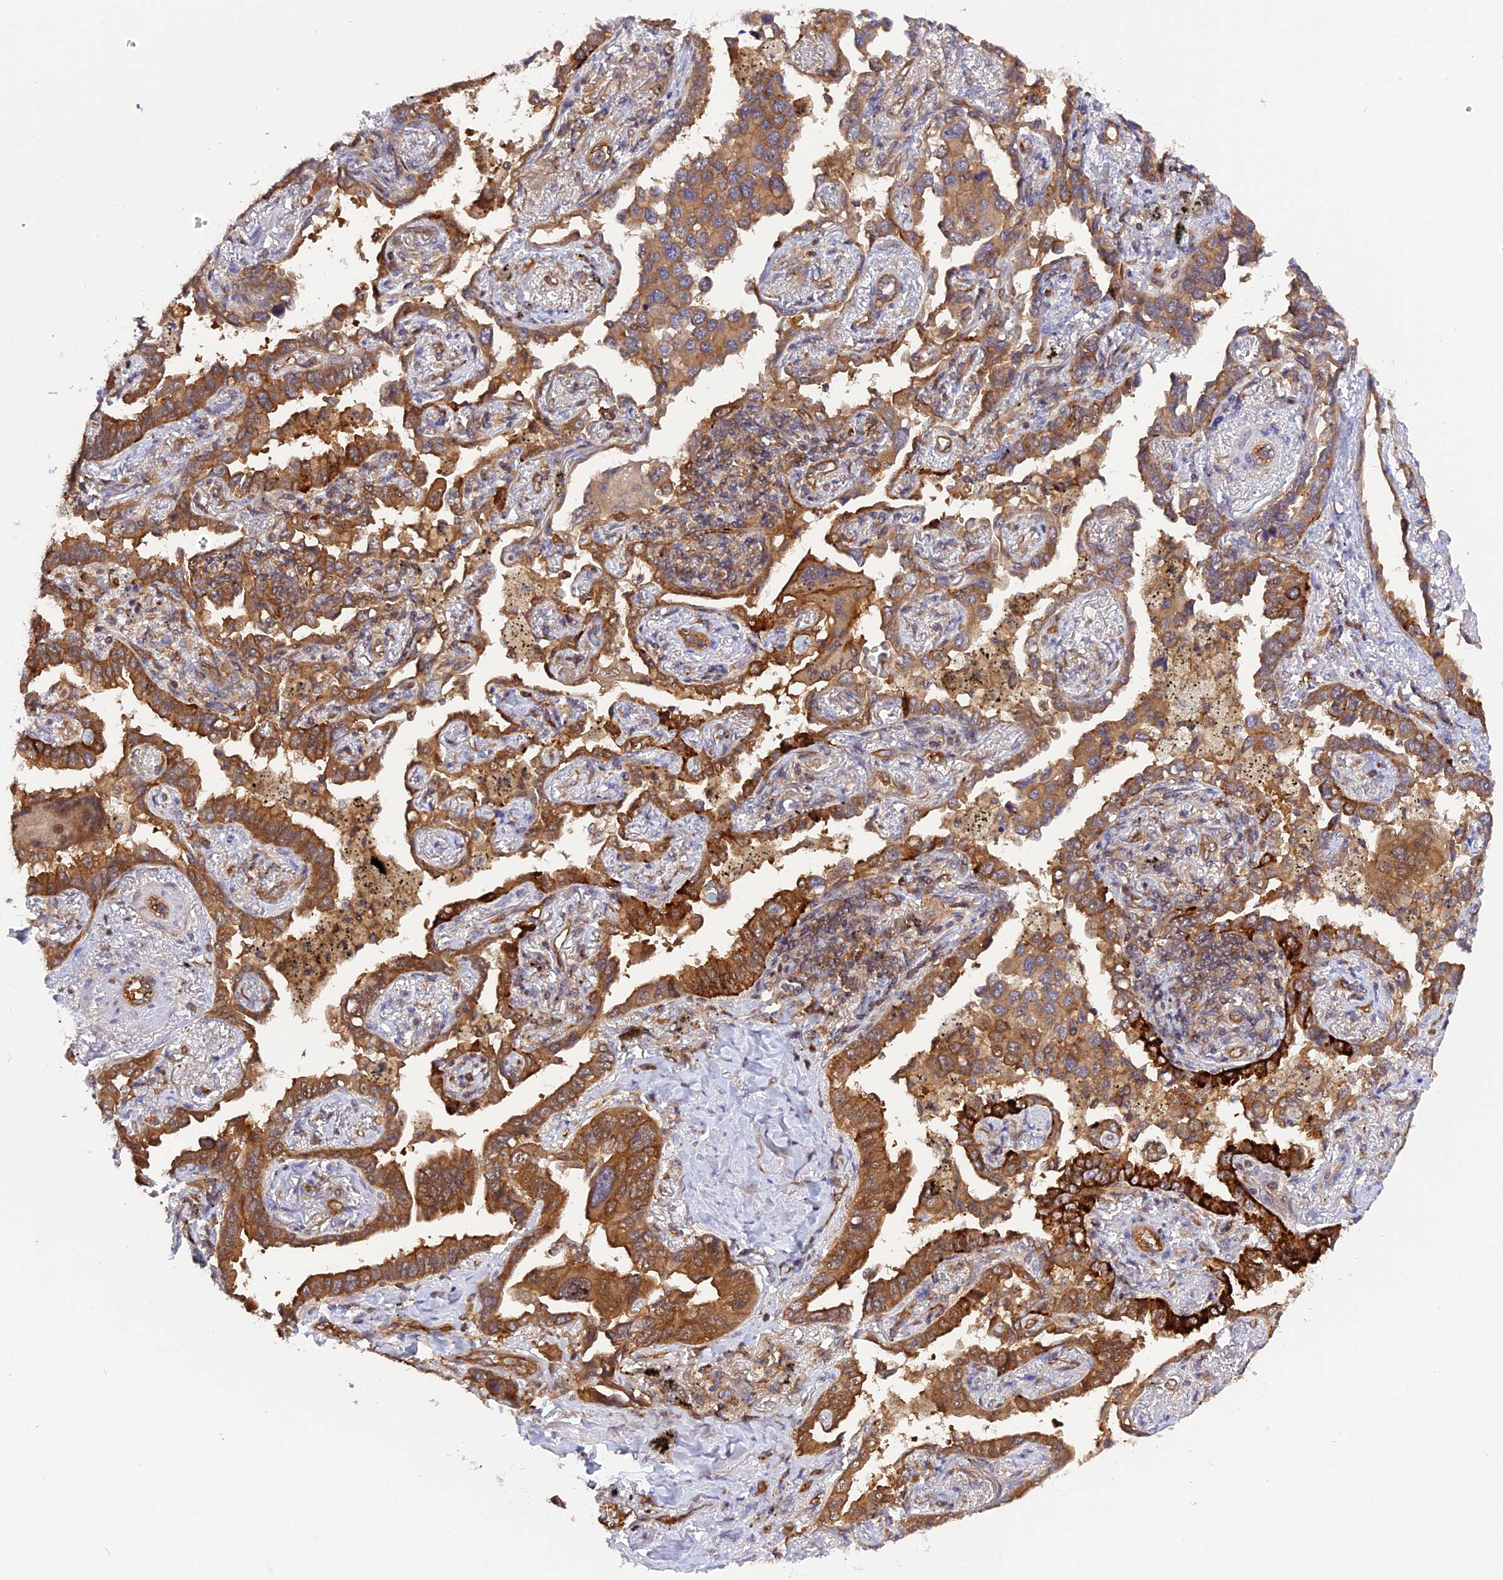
{"staining": {"intensity": "moderate", "quantity": ">75%", "location": "cytoplasmic/membranous"}, "tissue": "lung cancer", "cell_type": "Tumor cells", "image_type": "cancer", "snomed": [{"axis": "morphology", "description": "Adenocarcinoma, NOS"}, {"axis": "topography", "description": "Lung"}], "caption": "IHC of lung adenocarcinoma shows medium levels of moderate cytoplasmic/membranous positivity in approximately >75% of tumor cells.", "gene": "C5orf22", "patient": {"sex": "male", "age": 67}}